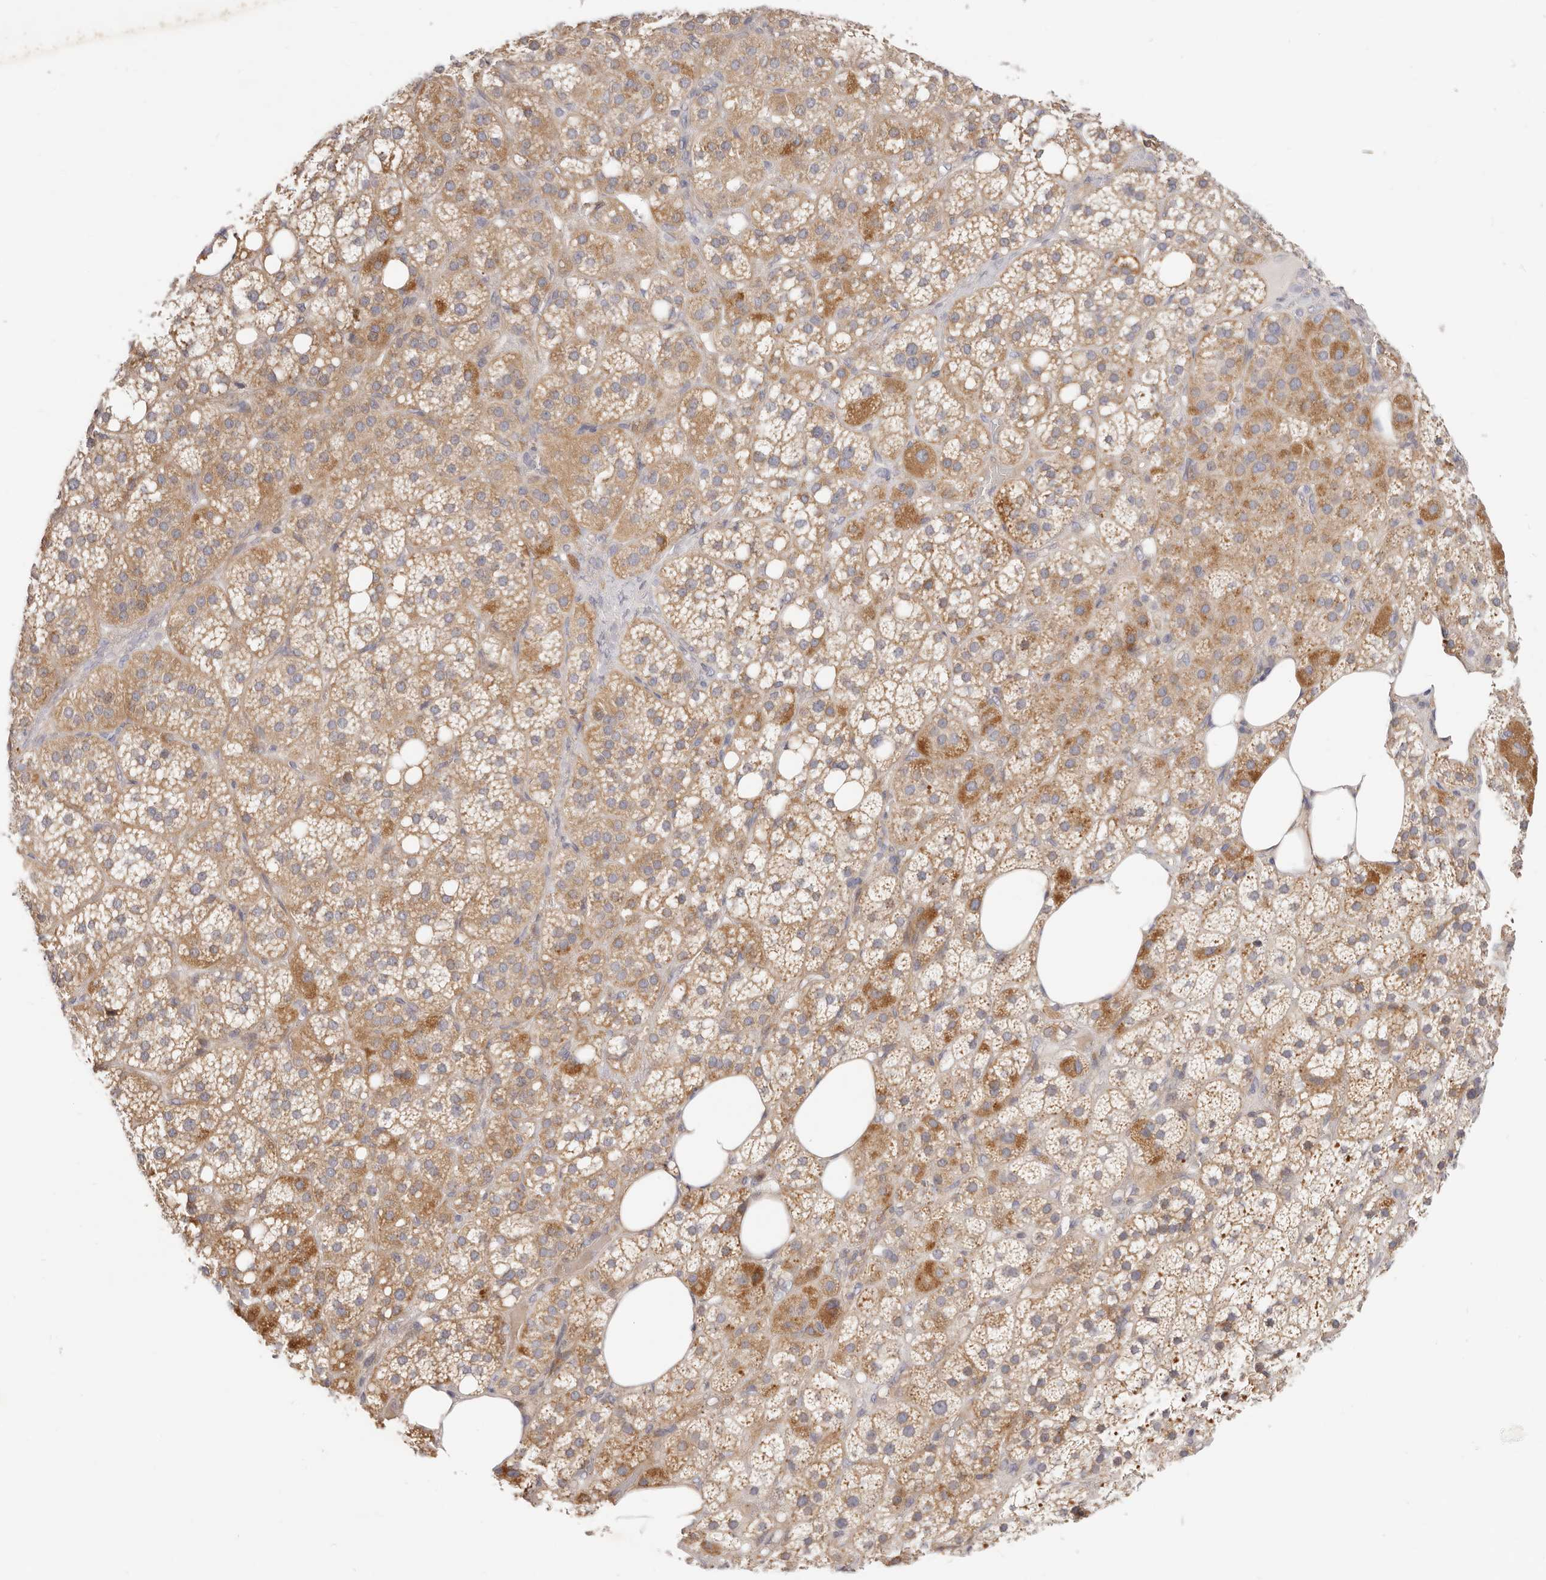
{"staining": {"intensity": "moderate", "quantity": ">75%", "location": "cytoplasmic/membranous"}, "tissue": "adrenal gland", "cell_type": "Glandular cells", "image_type": "normal", "snomed": [{"axis": "morphology", "description": "Normal tissue, NOS"}, {"axis": "topography", "description": "Adrenal gland"}], "caption": "This is a micrograph of IHC staining of unremarkable adrenal gland, which shows moderate staining in the cytoplasmic/membranous of glandular cells.", "gene": "TFB2M", "patient": {"sex": "female", "age": 59}}